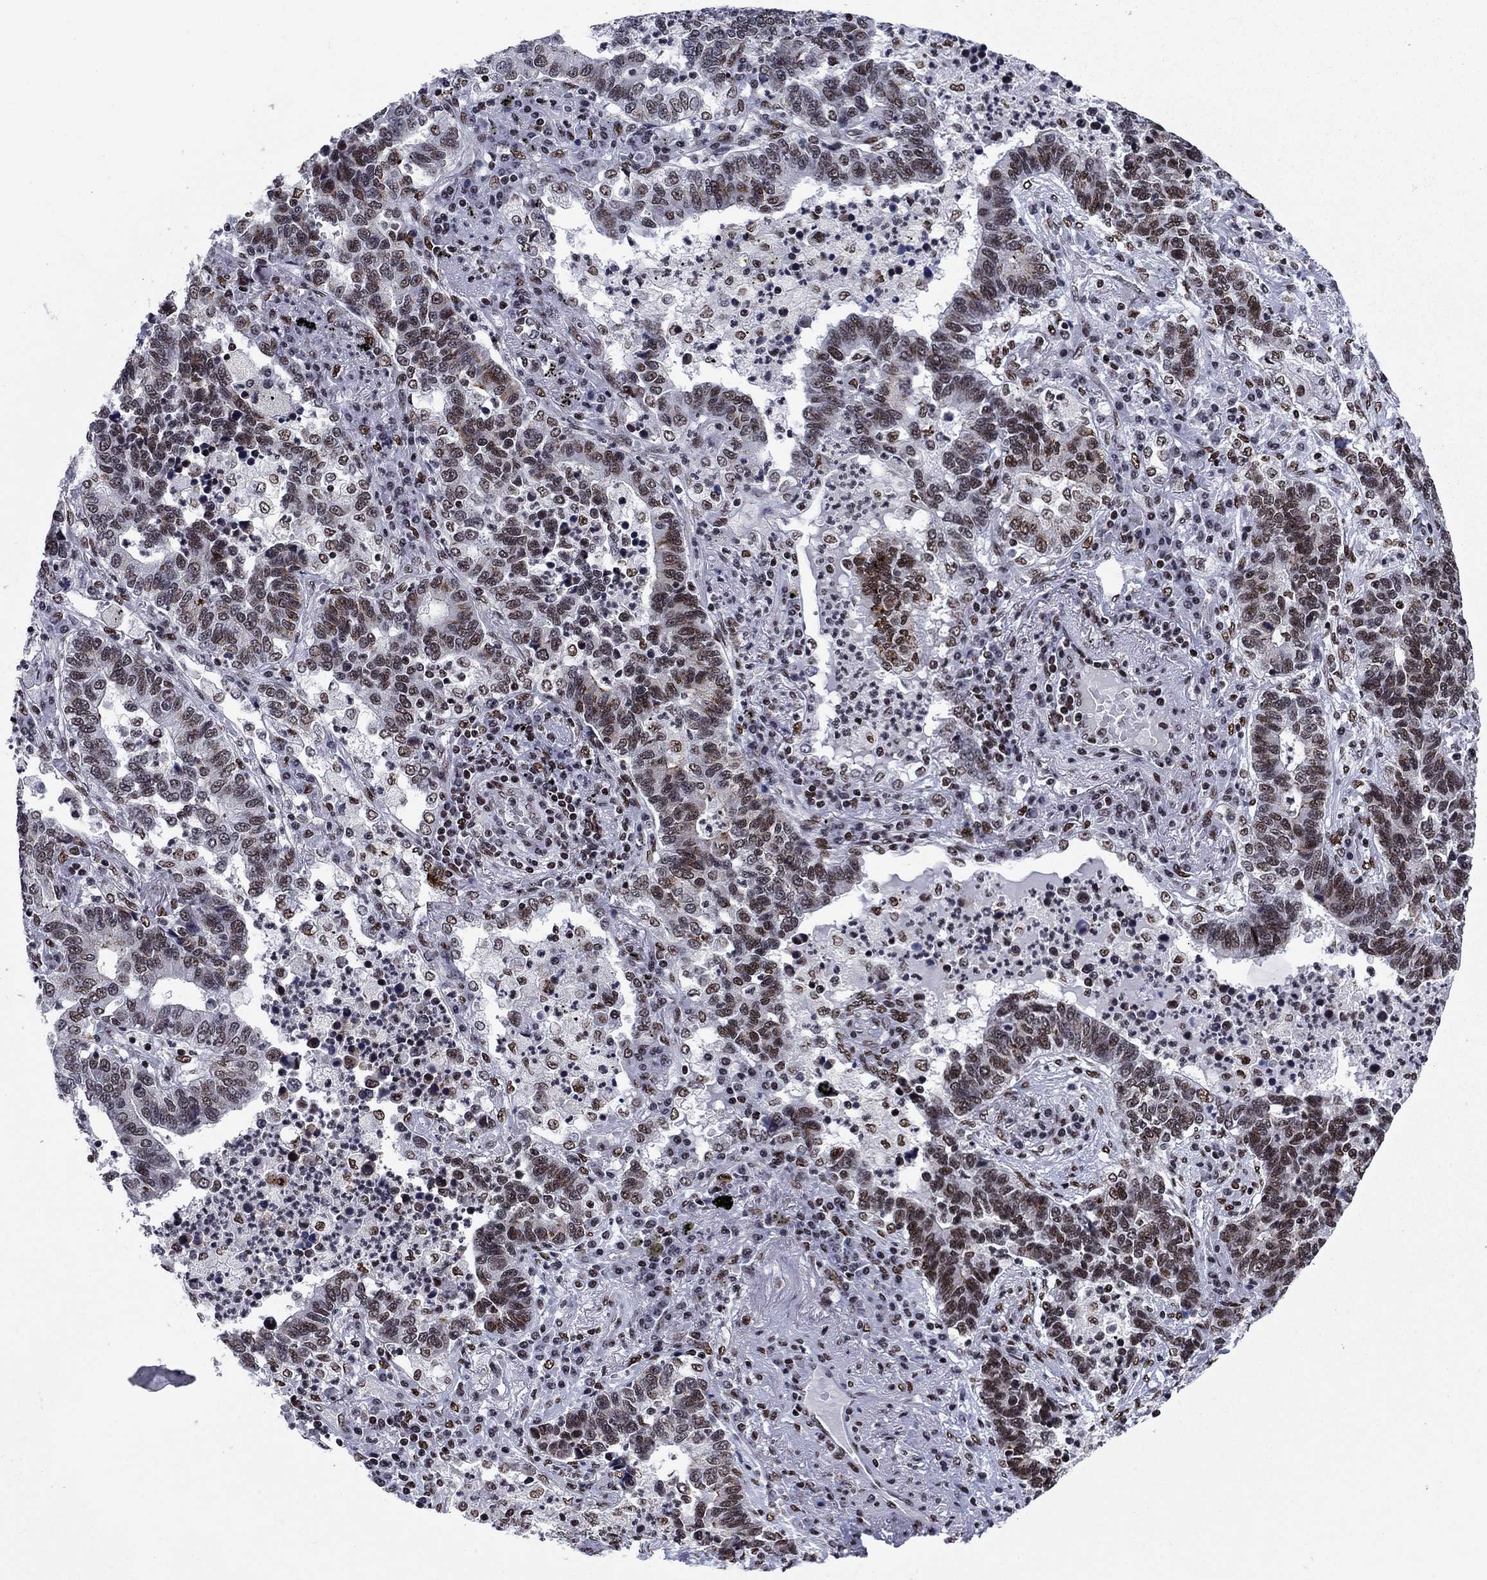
{"staining": {"intensity": "moderate", "quantity": "<25%", "location": "nuclear"}, "tissue": "lung cancer", "cell_type": "Tumor cells", "image_type": "cancer", "snomed": [{"axis": "morphology", "description": "Adenocarcinoma, NOS"}, {"axis": "topography", "description": "Lung"}], "caption": "The immunohistochemical stain highlights moderate nuclear staining in tumor cells of adenocarcinoma (lung) tissue.", "gene": "RPRD1B", "patient": {"sex": "female", "age": 57}}